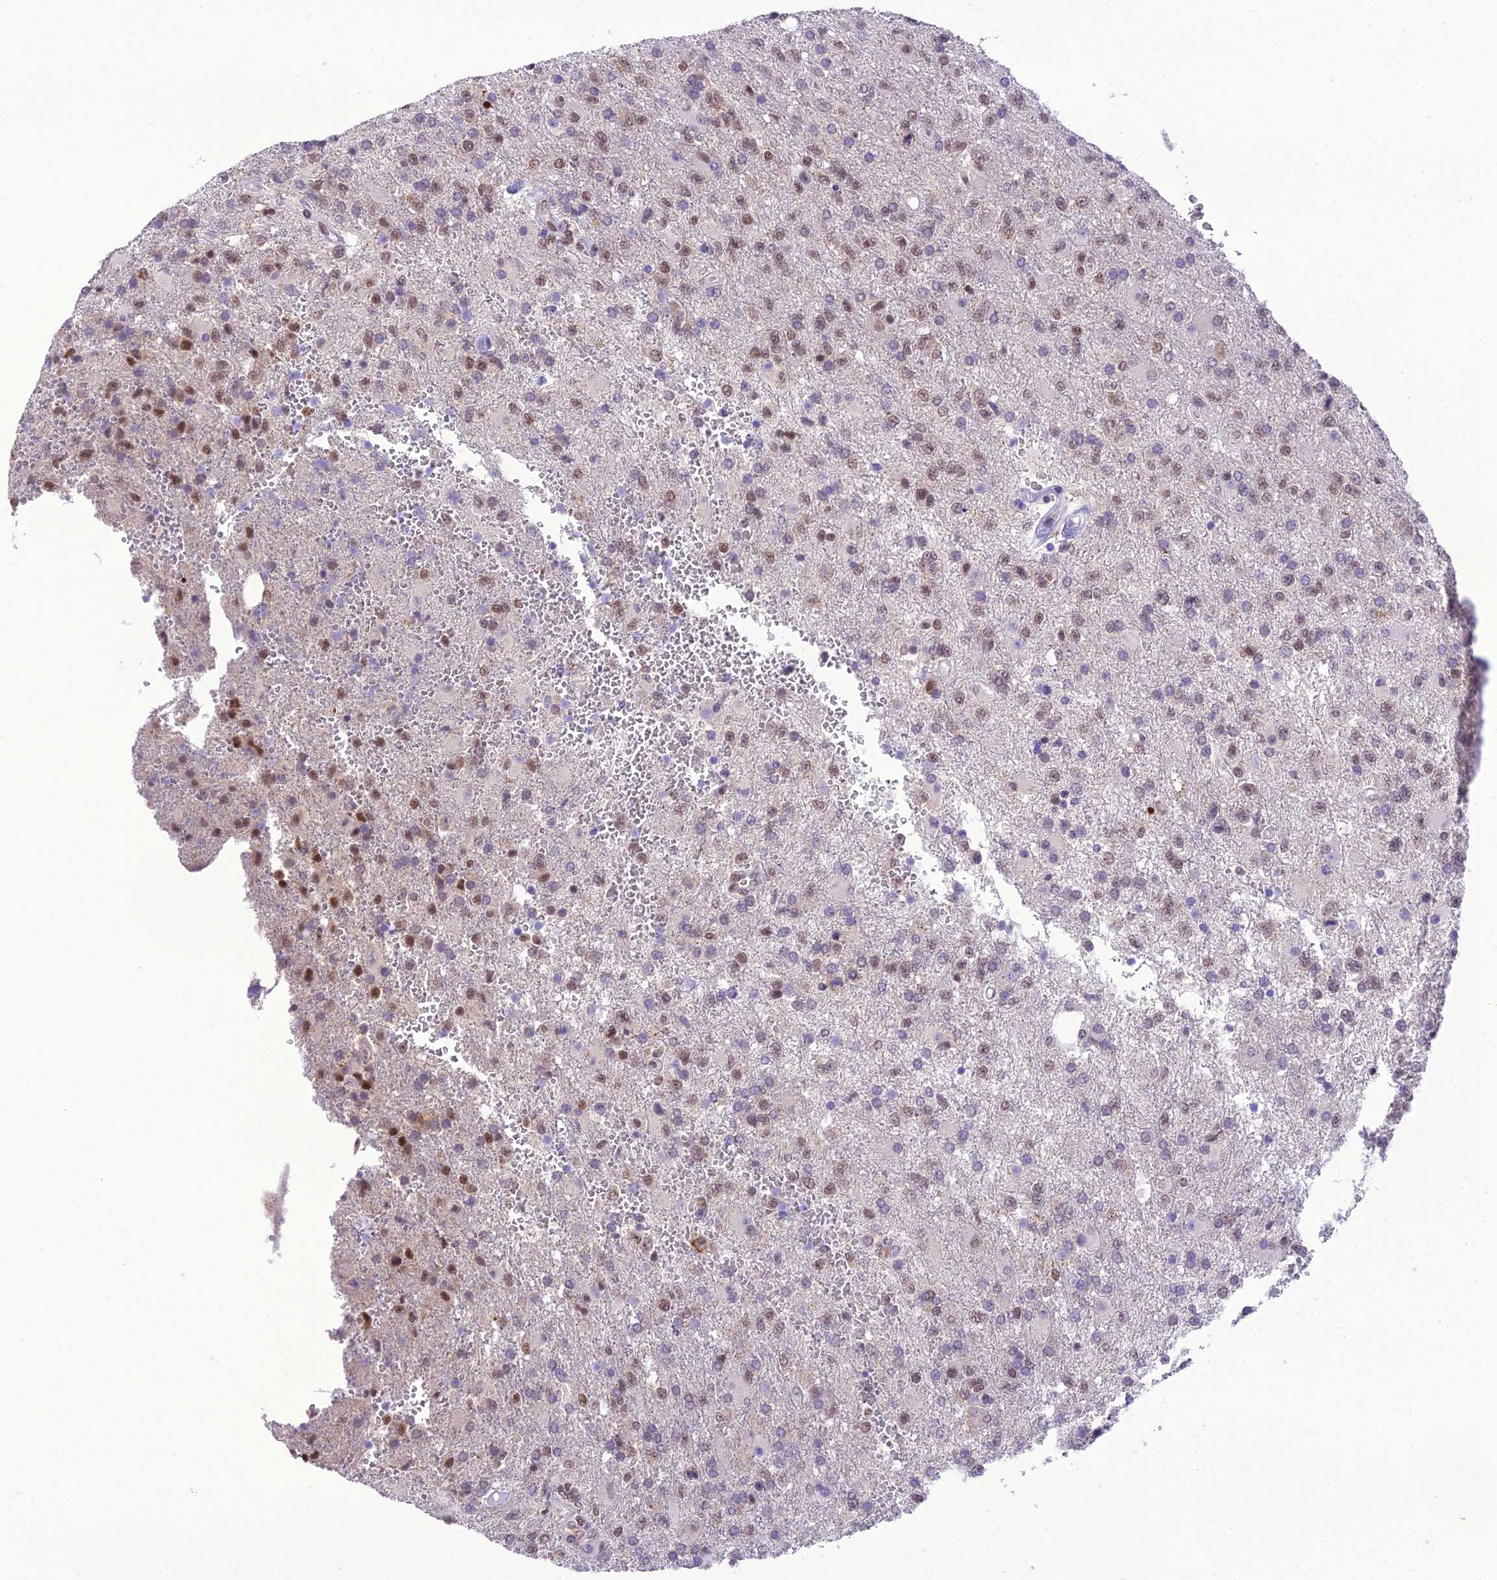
{"staining": {"intensity": "moderate", "quantity": "25%-75%", "location": "nuclear"}, "tissue": "glioma", "cell_type": "Tumor cells", "image_type": "cancer", "snomed": [{"axis": "morphology", "description": "Glioma, malignant, High grade"}, {"axis": "topography", "description": "Brain"}], "caption": "Approximately 25%-75% of tumor cells in human glioma demonstrate moderate nuclear protein positivity as visualized by brown immunohistochemical staining.", "gene": "SH3RF3", "patient": {"sex": "male", "age": 56}}